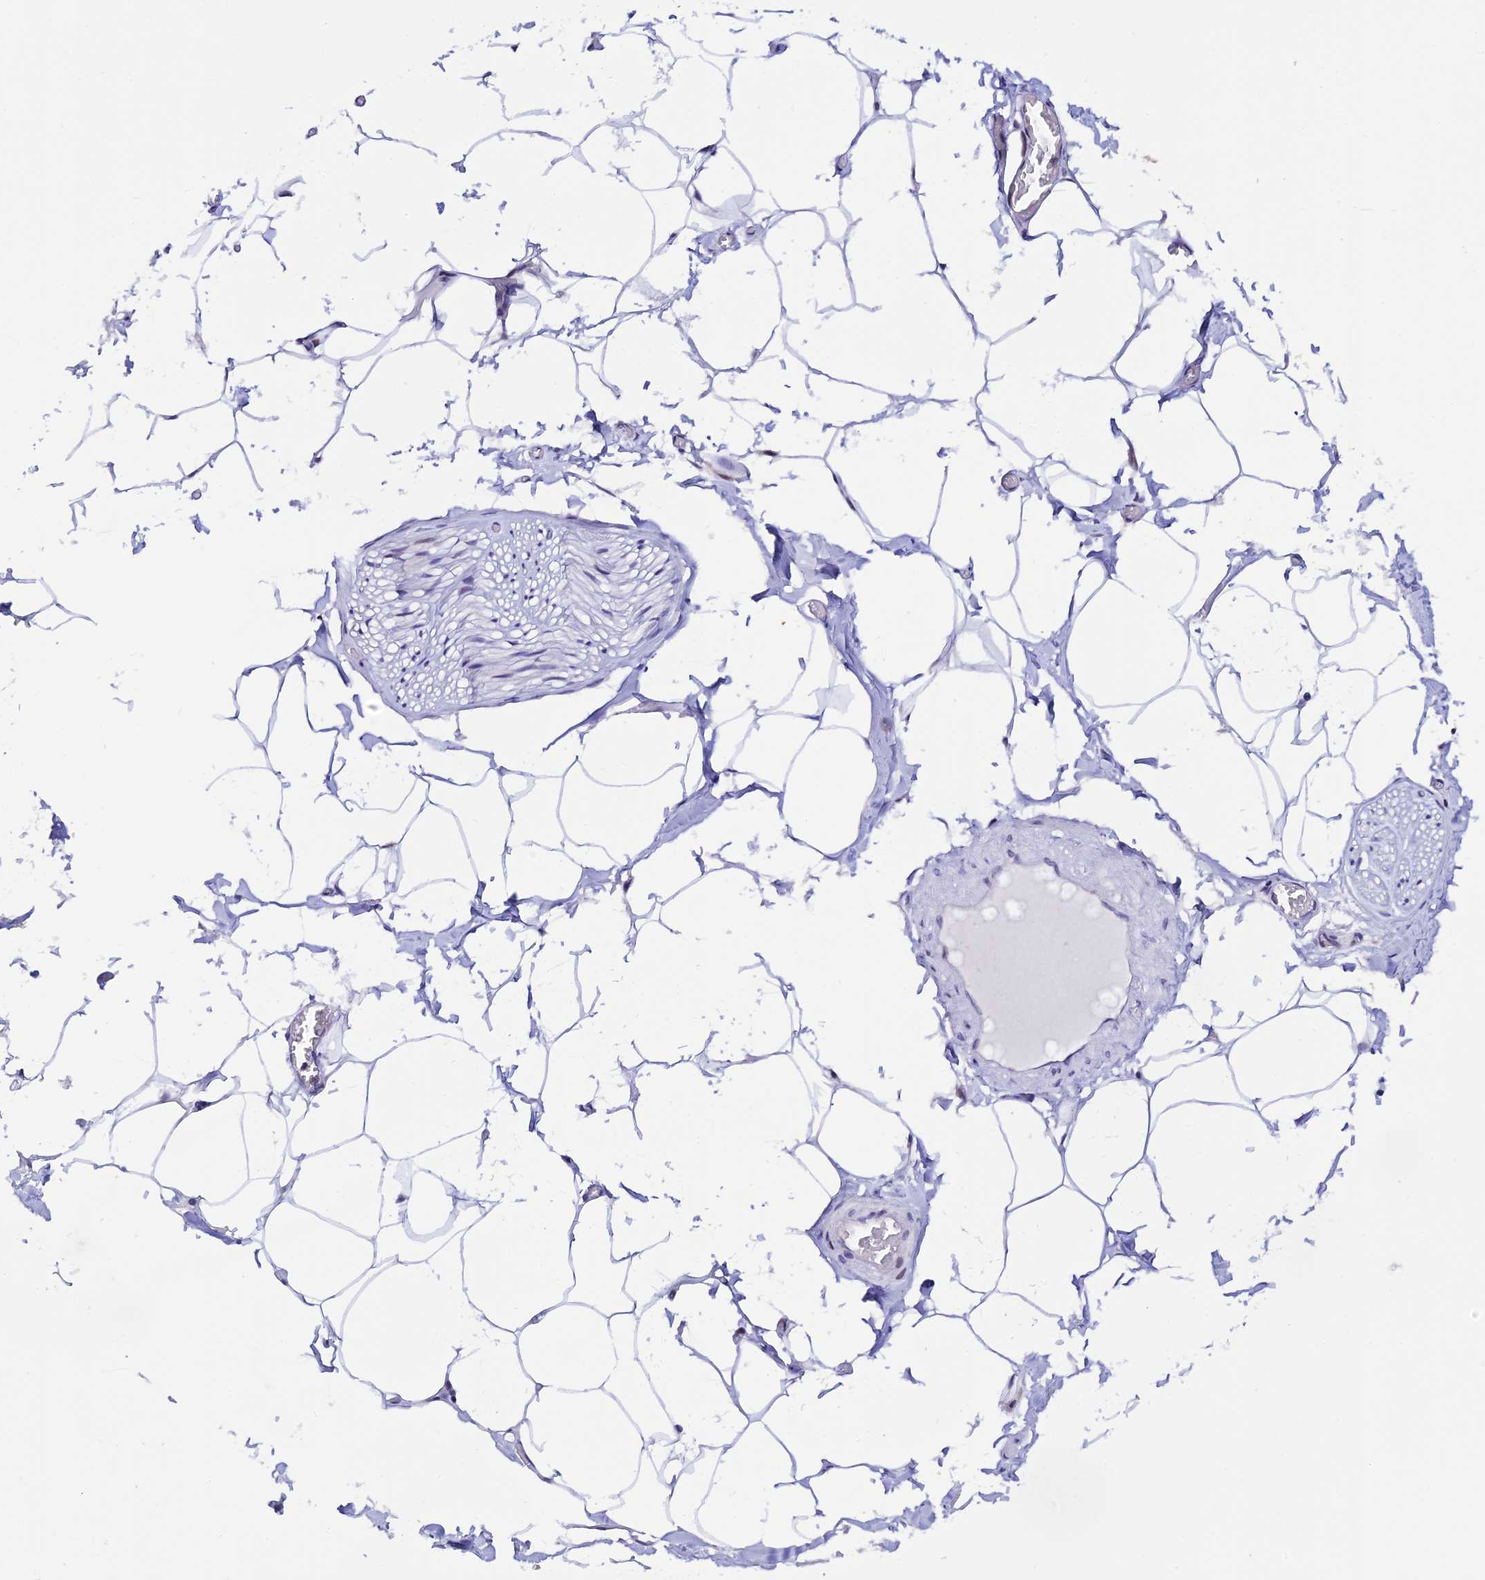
{"staining": {"intensity": "negative", "quantity": "none", "location": "none"}, "tissue": "adipose tissue", "cell_type": "Adipocytes", "image_type": "normal", "snomed": [{"axis": "morphology", "description": "Normal tissue, NOS"}, {"axis": "topography", "description": "Soft tissue"}, {"axis": "topography", "description": "Adipose tissue"}, {"axis": "topography", "description": "Vascular tissue"}, {"axis": "topography", "description": "Peripheral nerve tissue"}], "caption": "High magnification brightfield microscopy of benign adipose tissue stained with DAB (brown) and counterstained with hematoxylin (blue): adipocytes show no significant expression. (DAB immunohistochemistry (IHC) visualized using brightfield microscopy, high magnification).", "gene": "RASGEF1B", "patient": {"sex": "male", "age": 46}}